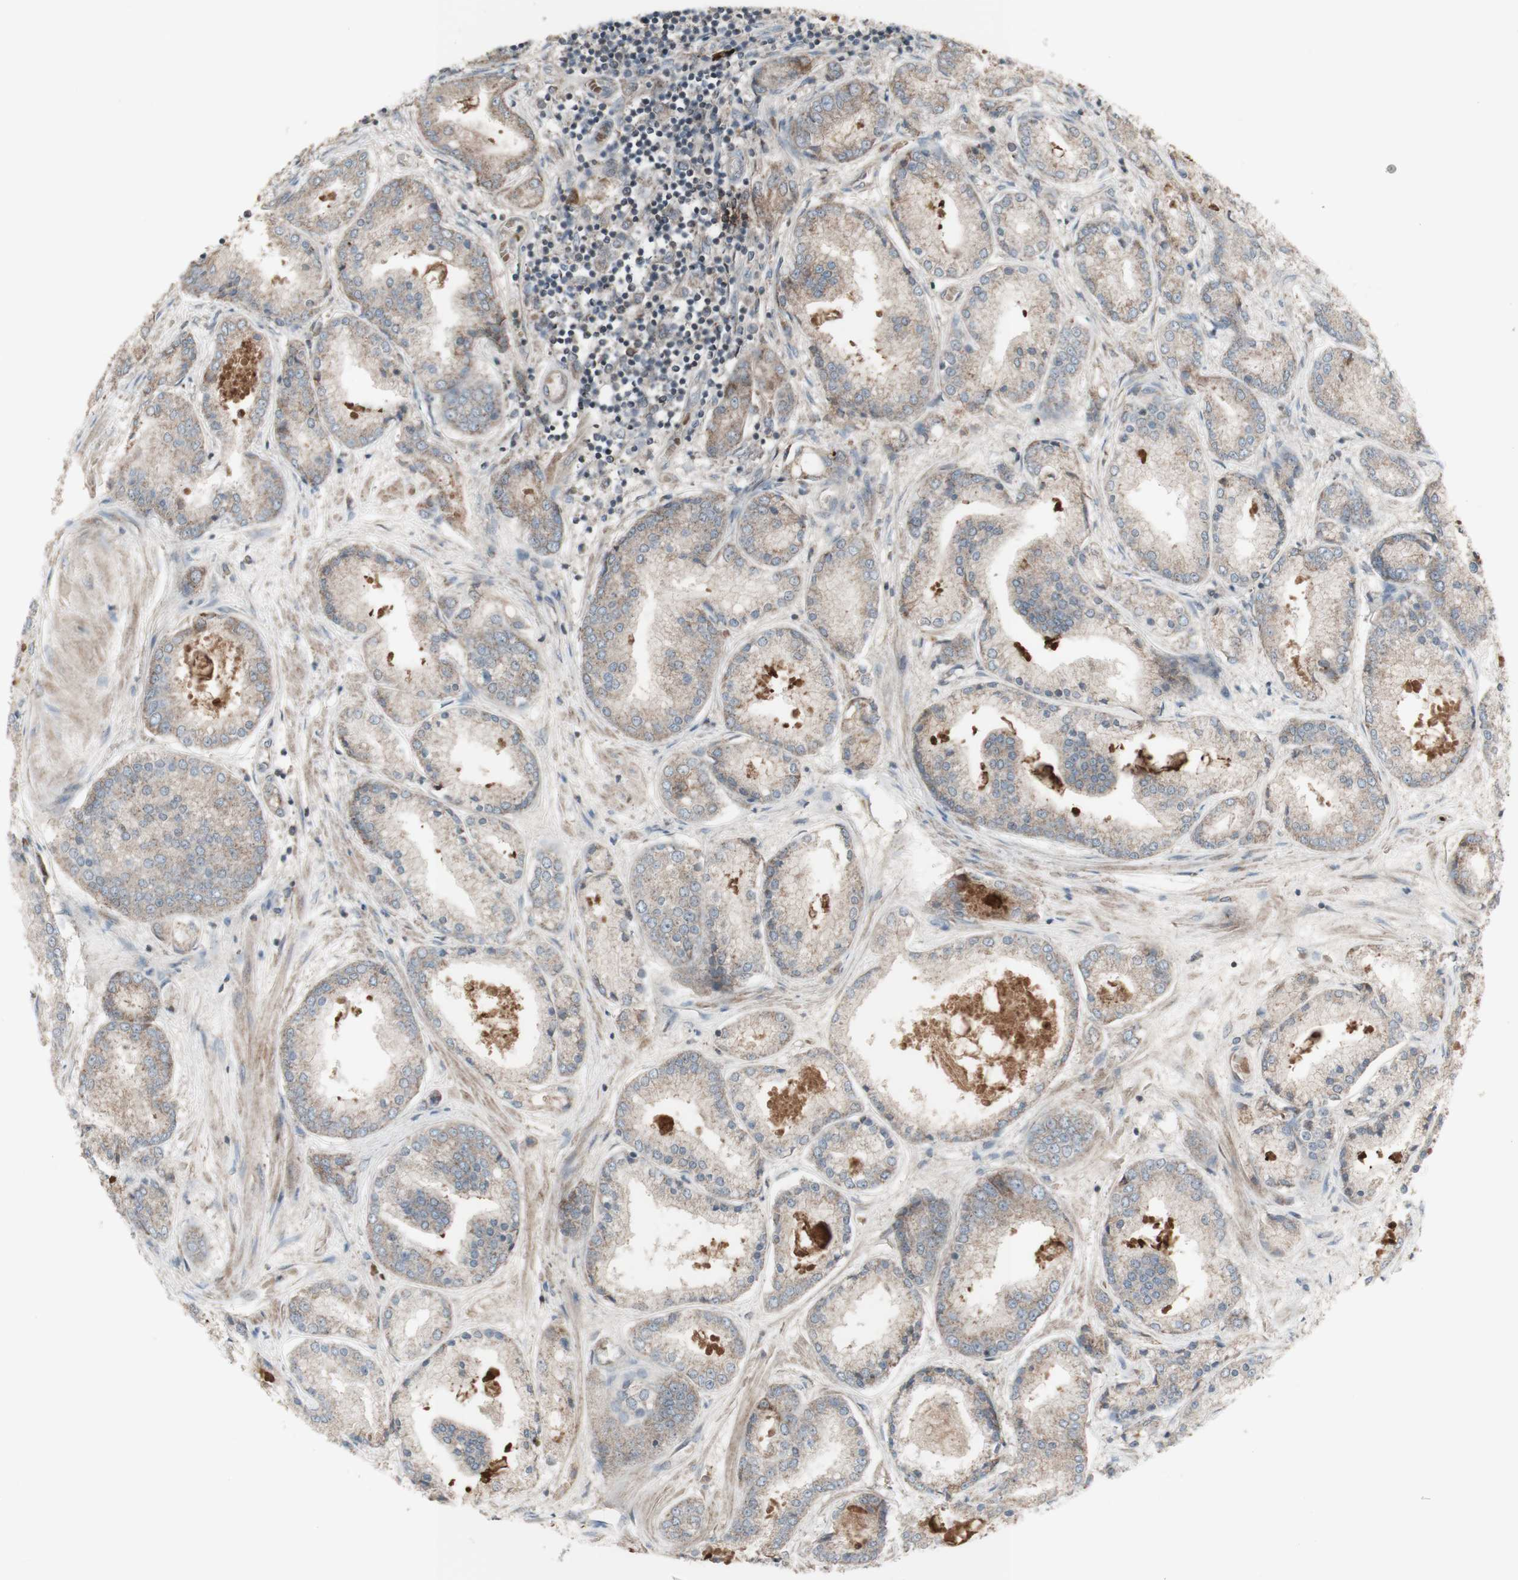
{"staining": {"intensity": "weak", "quantity": ">75%", "location": "cytoplasmic/membranous"}, "tissue": "prostate cancer", "cell_type": "Tumor cells", "image_type": "cancer", "snomed": [{"axis": "morphology", "description": "Adenocarcinoma, High grade"}, {"axis": "topography", "description": "Prostate"}], "caption": "Approximately >75% of tumor cells in human prostate cancer exhibit weak cytoplasmic/membranous protein staining as visualized by brown immunohistochemical staining.", "gene": "SHC1", "patient": {"sex": "male", "age": 59}}